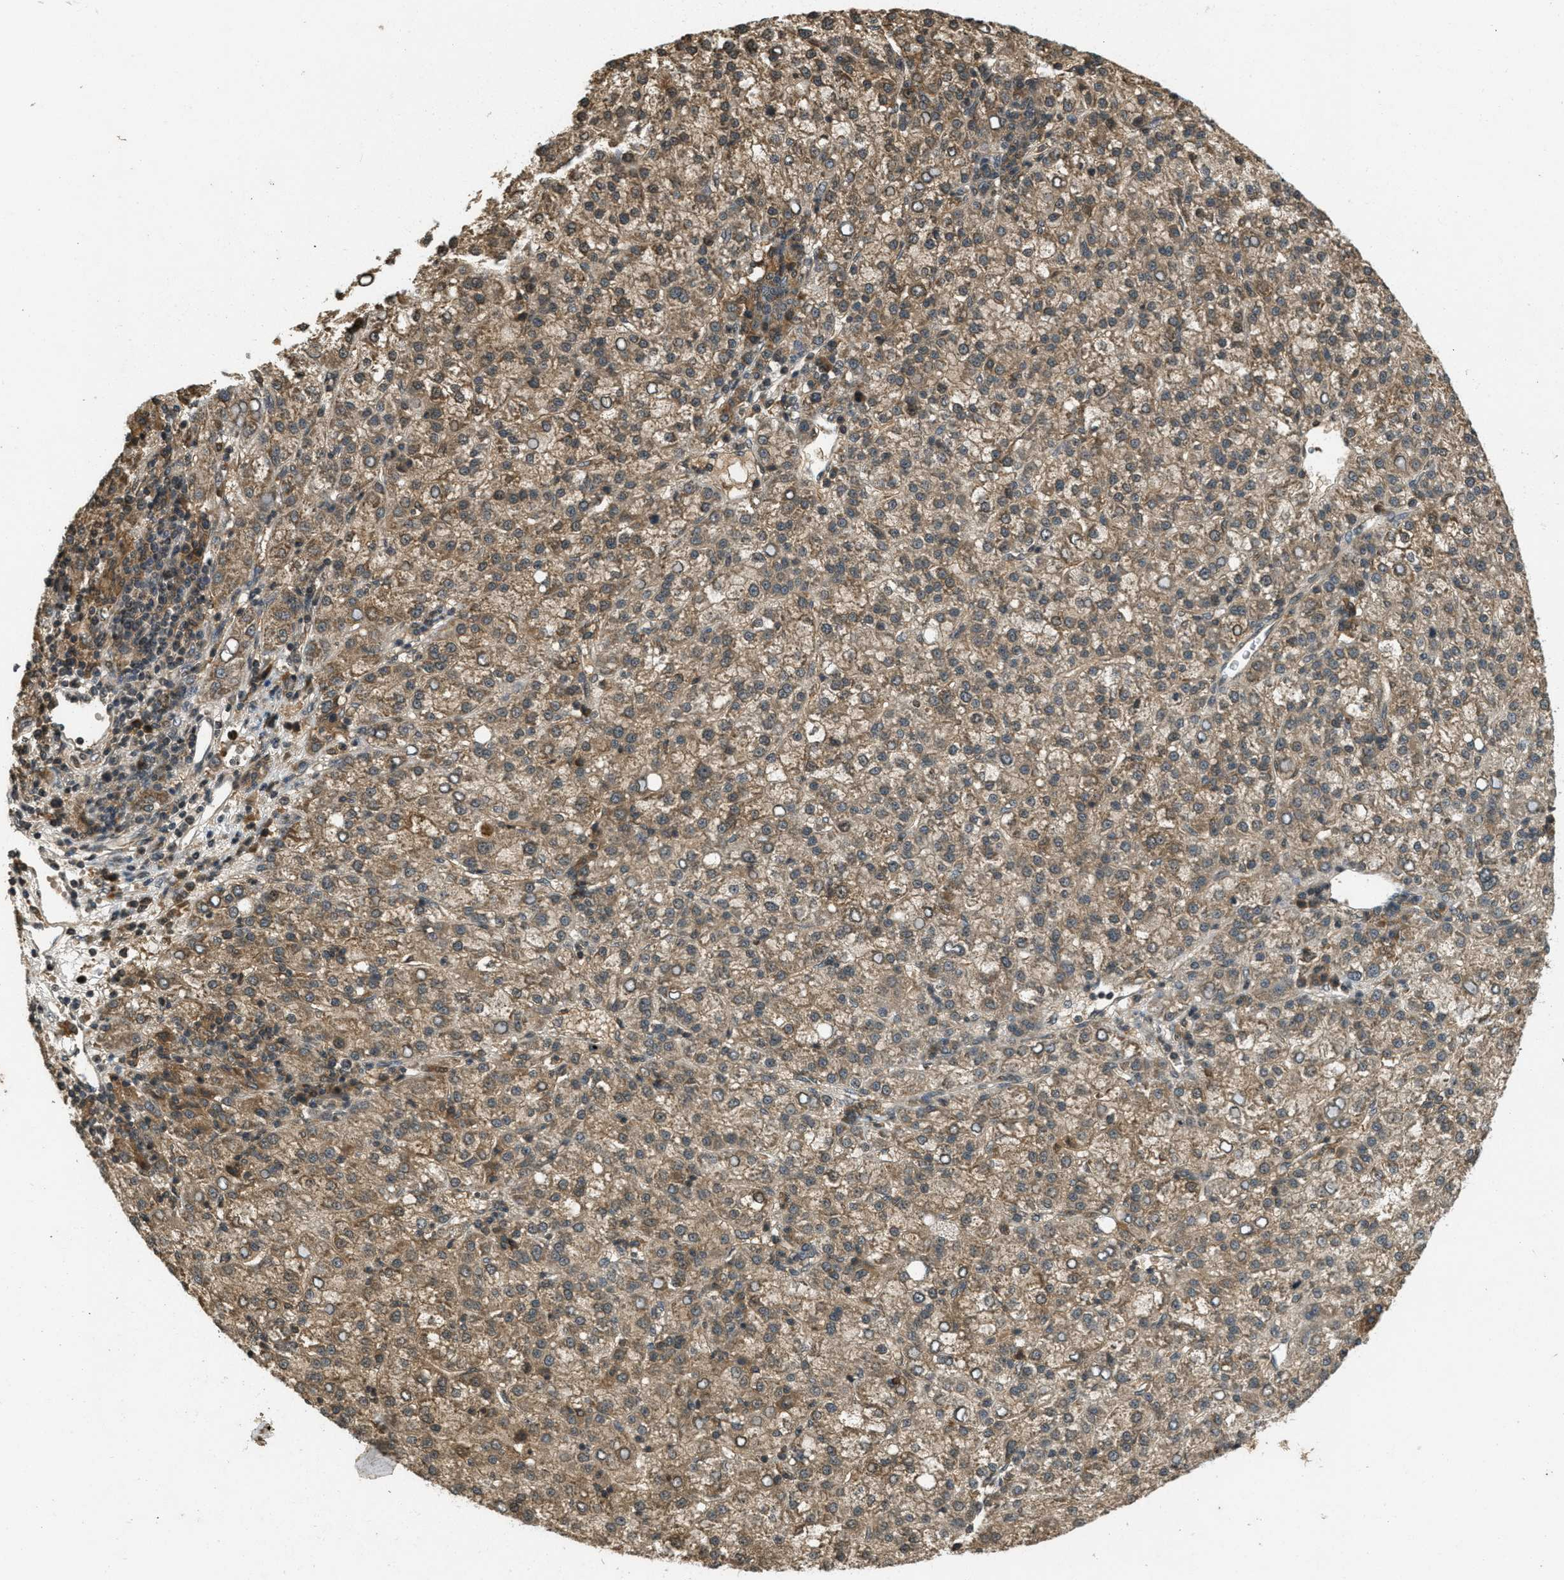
{"staining": {"intensity": "moderate", "quantity": ">75%", "location": "cytoplasmic/membranous"}, "tissue": "liver cancer", "cell_type": "Tumor cells", "image_type": "cancer", "snomed": [{"axis": "morphology", "description": "Carcinoma, Hepatocellular, NOS"}, {"axis": "topography", "description": "Liver"}], "caption": "This image reveals liver cancer (hepatocellular carcinoma) stained with immunohistochemistry (IHC) to label a protein in brown. The cytoplasmic/membranous of tumor cells show moderate positivity for the protein. Nuclei are counter-stained blue.", "gene": "ATG7", "patient": {"sex": "female", "age": 58}}